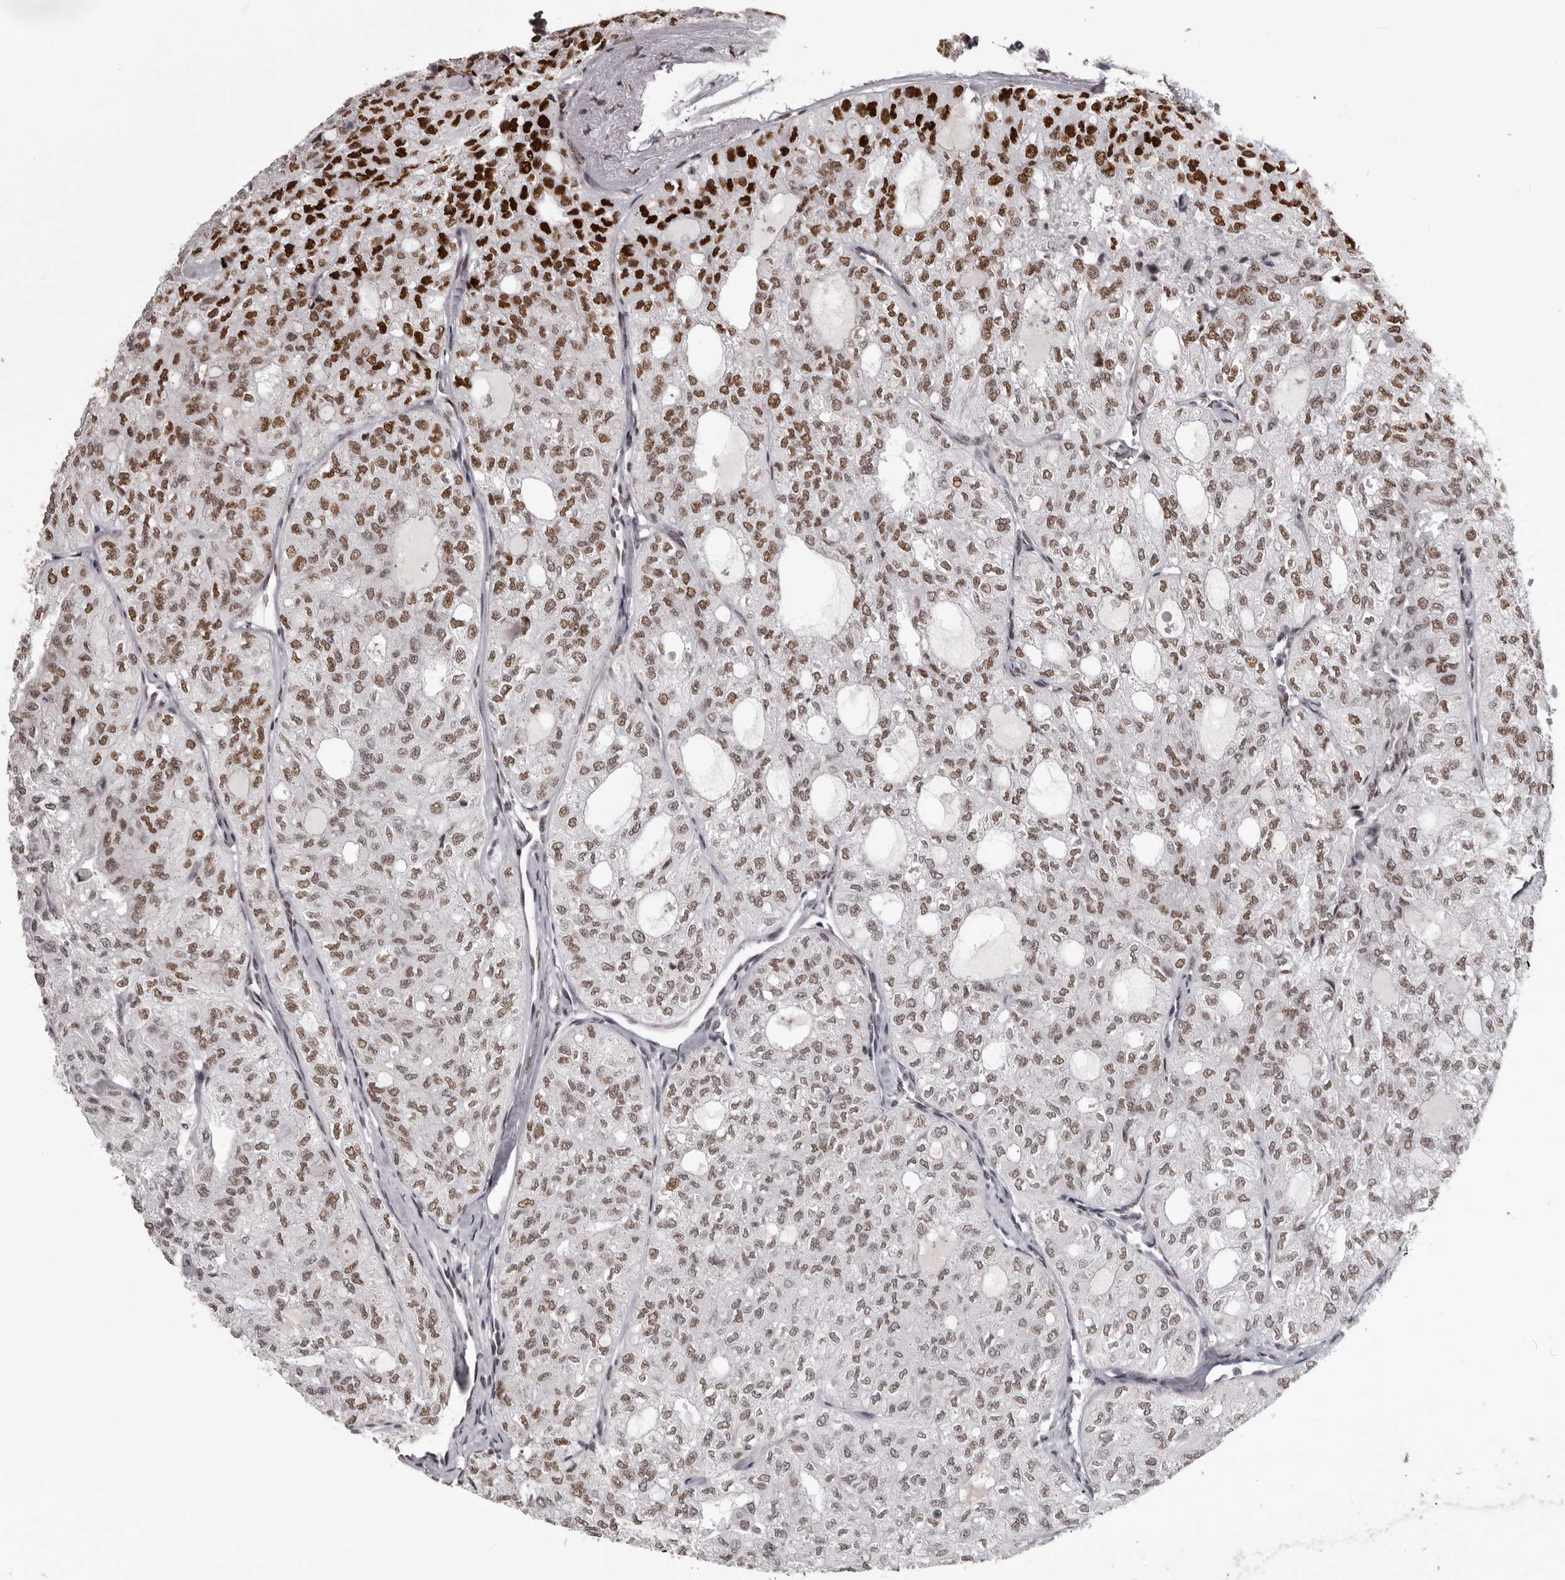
{"staining": {"intensity": "strong", "quantity": "25%-75%", "location": "nuclear"}, "tissue": "thyroid cancer", "cell_type": "Tumor cells", "image_type": "cancer", "snomed": [{"axis": "morphology", "description": "Follicular adenoma carcinoma, NOS"}, {"axis": "topography", "description": "Thyroid gland"}], "caption": "The histopathology image displays immunohistochemical staining of thyroid follicular adenoma carcinoma. There is strong nuclear positivity is present in about 25%-75% of tumor cells.", "gene": "NUMA1", "patient": {"sex": "male", "age": 75}}